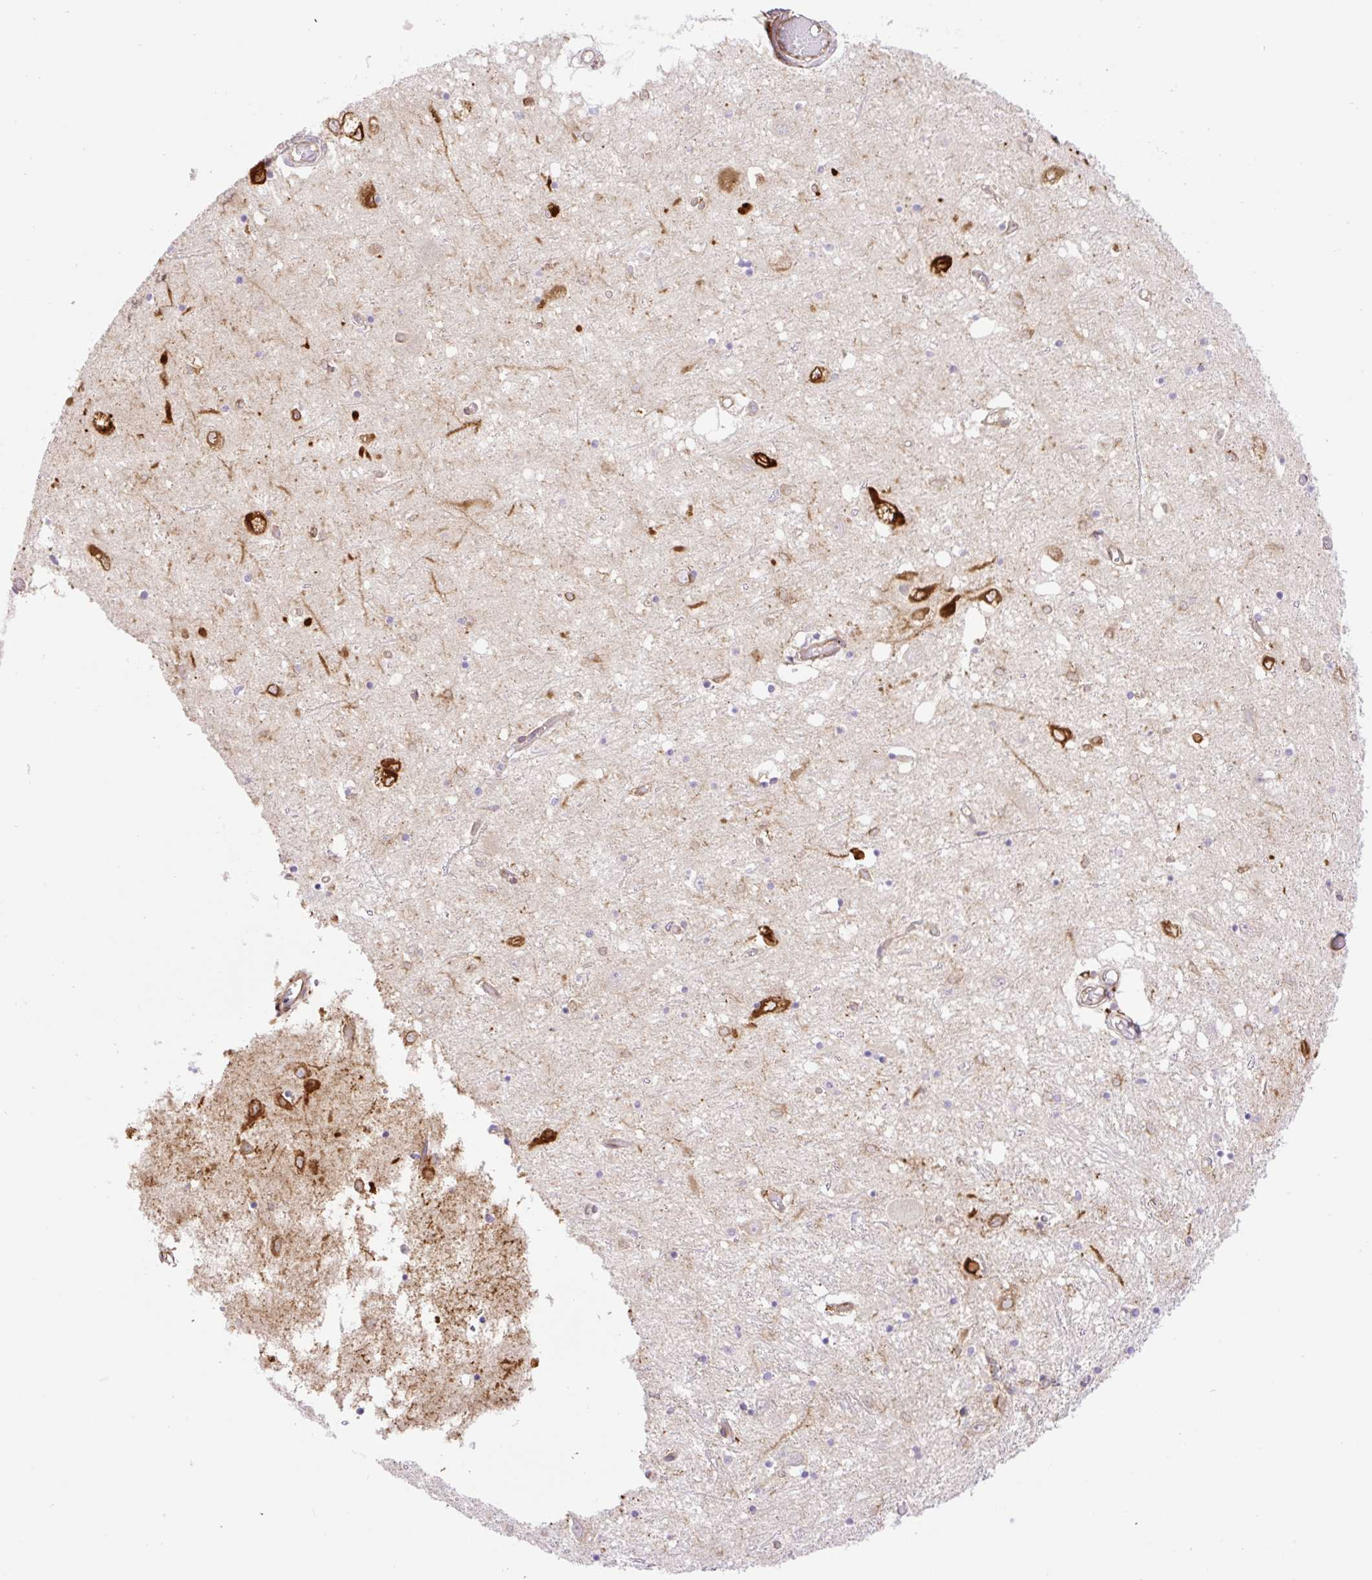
{"staining": {"intensity": "negative", "quantity": "none", "location": "none"}, "tissue": "caudate", "cell_type": "Glial cells", "image_type": "normal", "snomed": [{"axis": "morphology", "description": "Normal tissue, NOS"}, {"axis": "topography", "description": "Lateral ventricle wall"}], "caption": "High power microscopy histopathology image of an IHC micrograph of benign caudate, revealing no significant staining in glial cells. The staining was performed using DAB to visualize the protein expression in brown, while the nuclei were stained in blue with hematoxylin (Magnification: 20x).", "gene": "RAB30", "patient": {"sex": "male", "age": 70}}